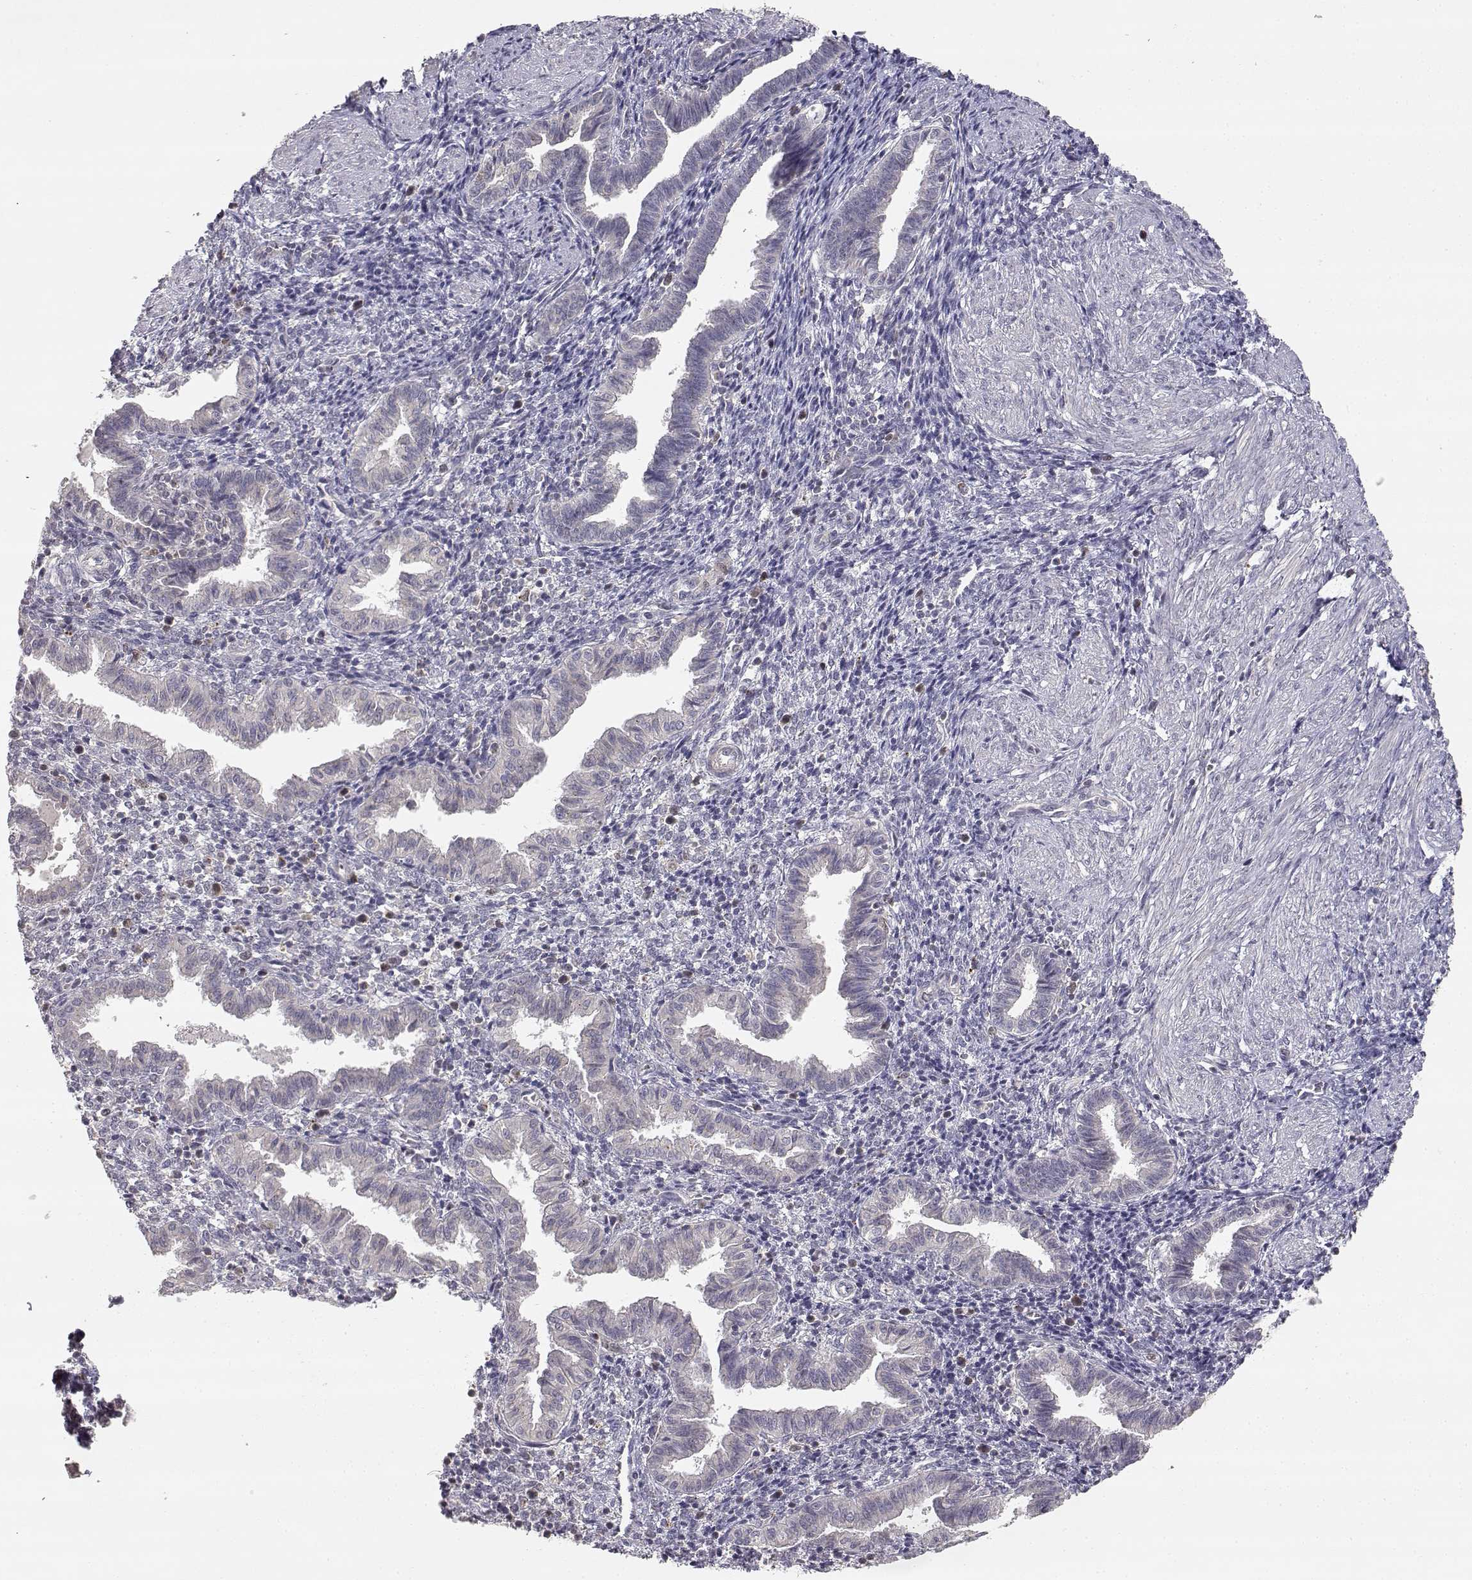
{"staining": {"intensity": "moderate", "quantity": "<25%", "location": "nuclear"}, "tissue": "endometrium", "cell_type": "Cells in endometrial stroma", "image_type": "normal", "snomed": [{"axis": "morphology", "description": "Normal tissue, NOS"}, {"axis": "topography", "description": "Endometrium"}], "caption": "High-magnification brightfield microscopy of unremarkable endometrium stained with DAB (brown) and counterstained with hematoxylin (blue). cells in endometrial stroma exhibit moderate nuclear expression is identified in approximately<25% of cells.", "gene": "RAD51", "patient": {"sex": "female", "age": 37}}